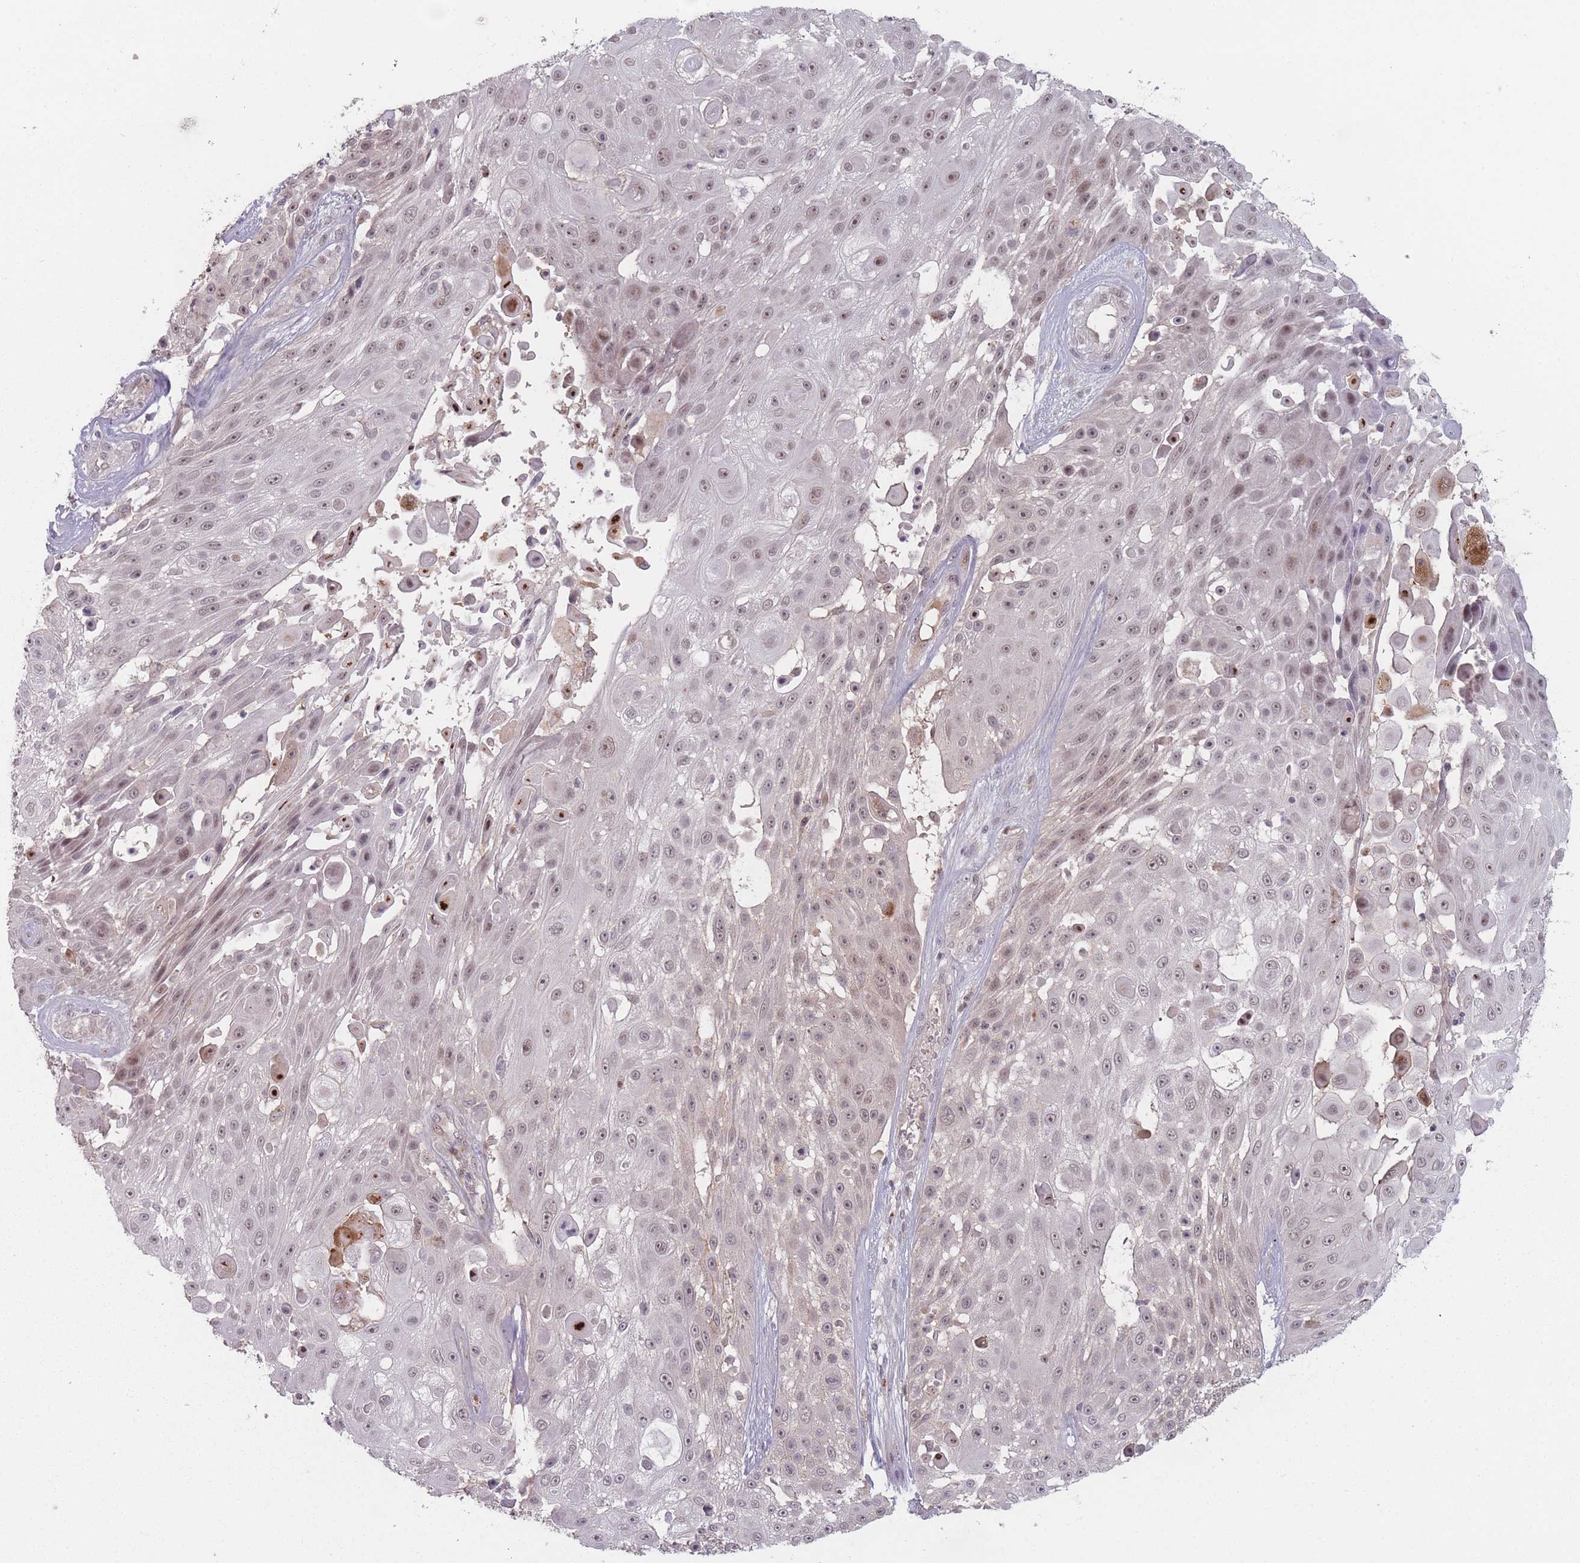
{"staining": {"intensity": "weak", "quantity": "25%-75%", "location": "nuclear"}, "tissue": "skin cancer", "cell_type": "Tumor cells", "image_type": "cancer", "snomed": [{"axis": "morphology", "description": "Squamous cell carcinoma, NOS"}, {"axis": "topography", "description": "Skin"}], "caption": "Immunohistochemical staining of human skin cancer demonstrates low levels of weak nuclear protein positivity in approximately 25%-75% of tumor cells.", "gene": "TMEM232", "patient": {"sex": "female", "age": 86}}